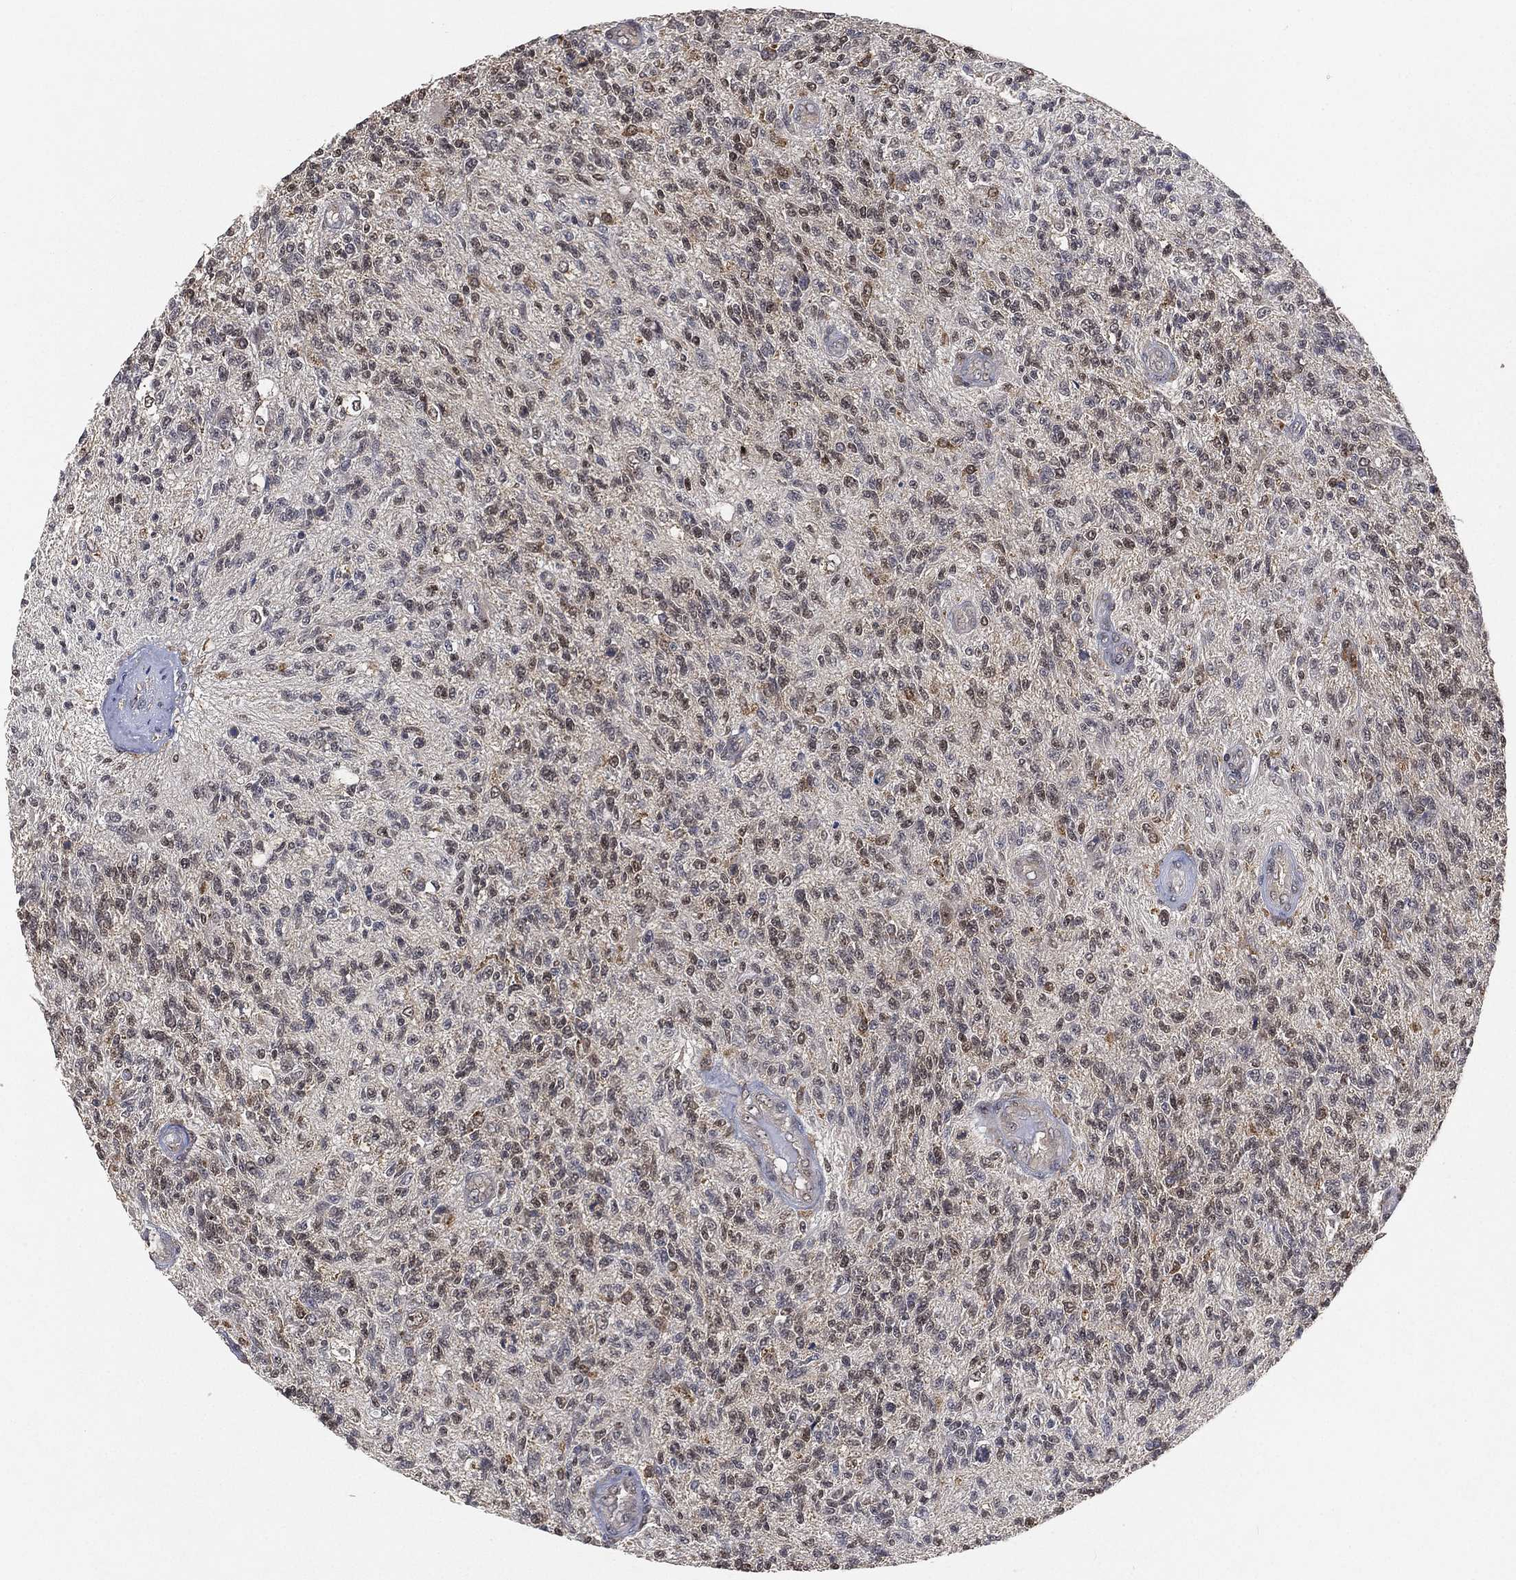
{"staining": {"intensity": "negative", "quantity": "none", "location": "none"}, "tissue": "glioma", "cell_type": "Tumor cells", "image_type": "cancer", "snomed": [{"axis": "morphology", "description": "Glioma, malignant, High grade"}, {"axis": "topography", "description": "Brain"}], "caption": "Protein analysis of malignant high-grade glioma demonstrates no significant staining in tumor cells.", "gene": "WDR26", "patient": {"sex": "male", "age": 56}}